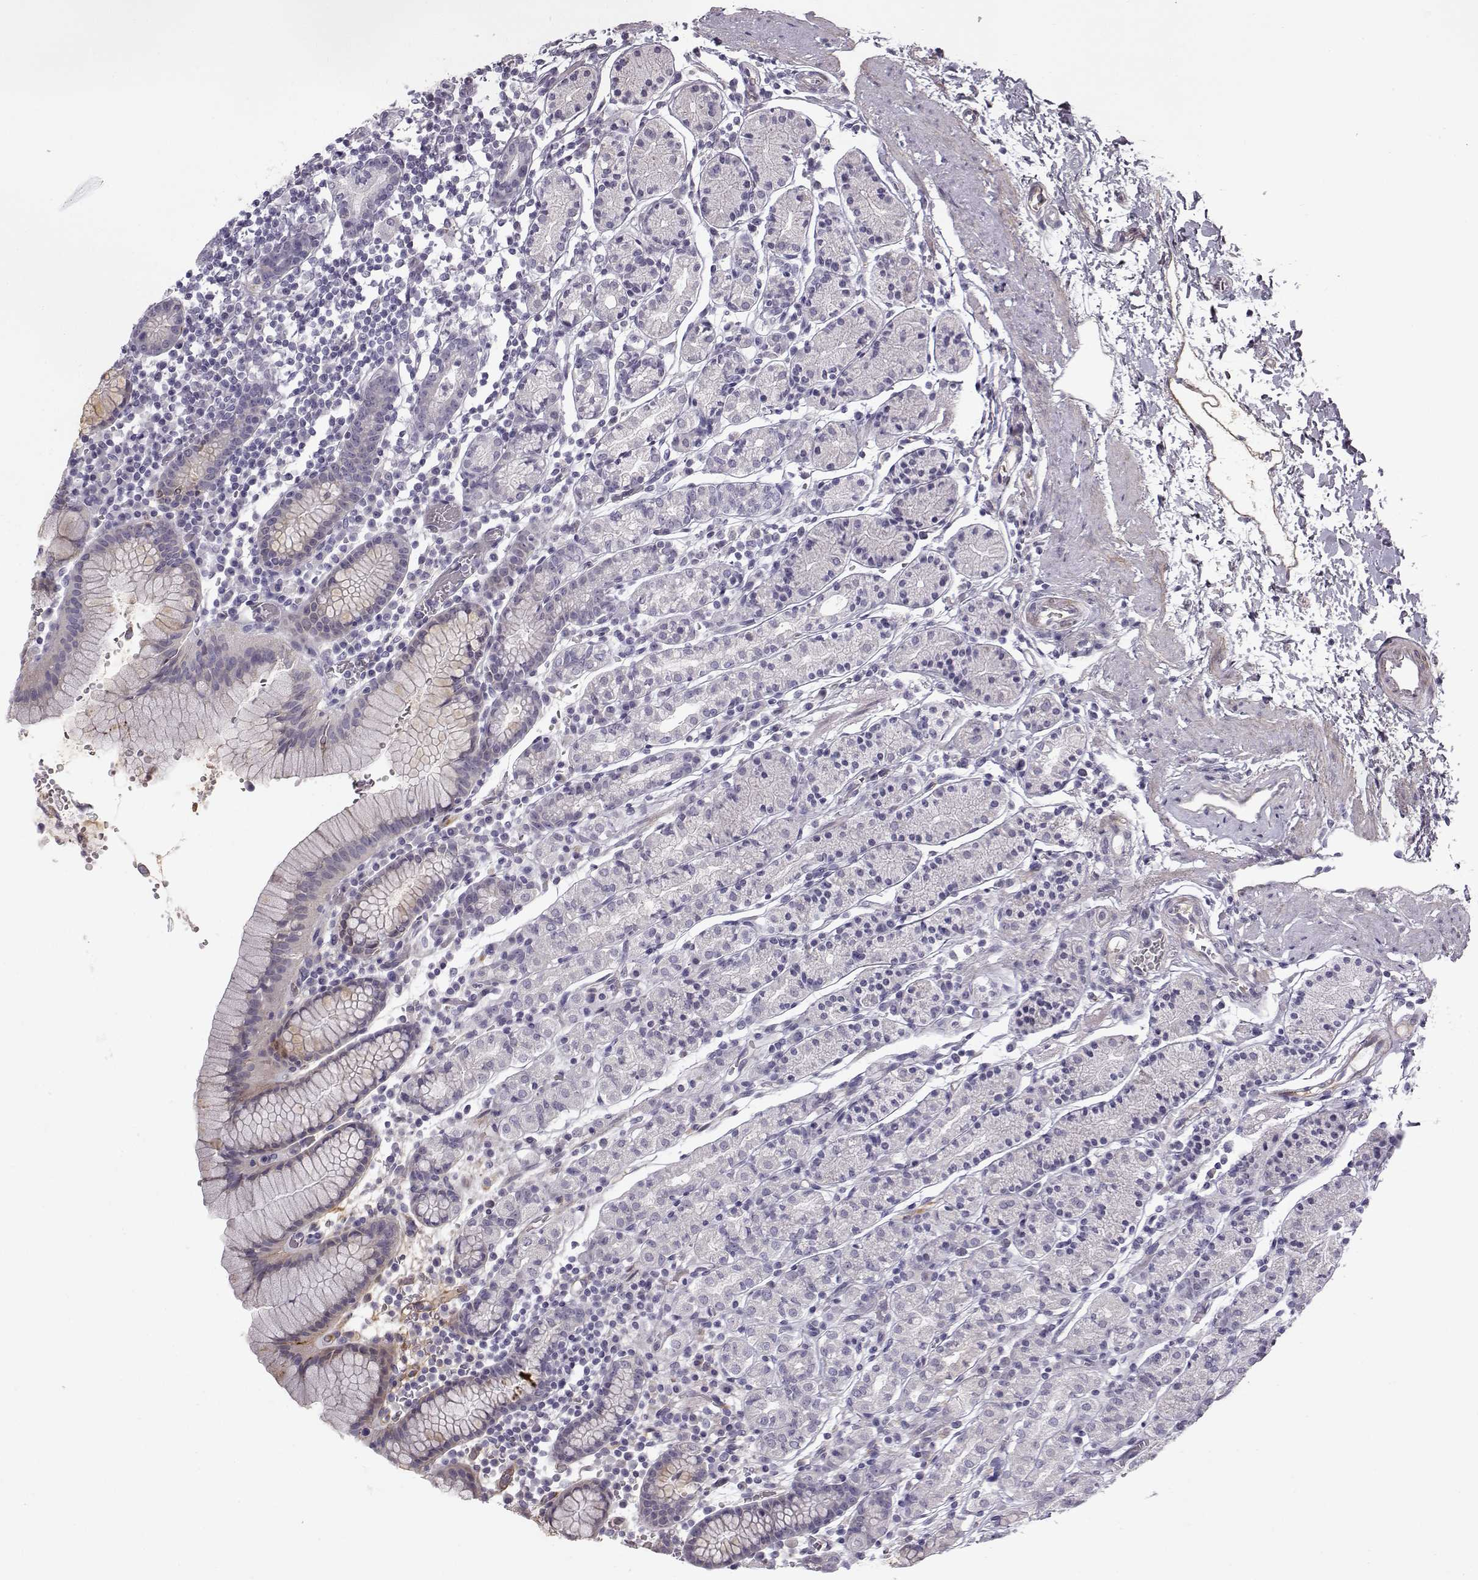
{"staining": {"intensity": "weak", "quantity": "<25%", "location": "cytoplasmic/membranous"}, "tissue": "stomach", "cell_type": "Glandular cells", "image_type": "normal", "snomed": [{"axis": "morphology", "description": "Normal tissue, NOS"}, {"axis": "topography", "description": "Stomach, upper"}, {"axis": "topography", "description": "Stomach"}], "caption": "Immunohistochemistry of benign stomach demonstrates no positivity in glandular cells. Brightfield microscopy of immunohistochemistry (IHC) stained with DAB (brown) and hematoxylin (blue), captured at high magnification.", "gene": "PABPC1L2A", "patient": {"sex": "male", "age": 62}}